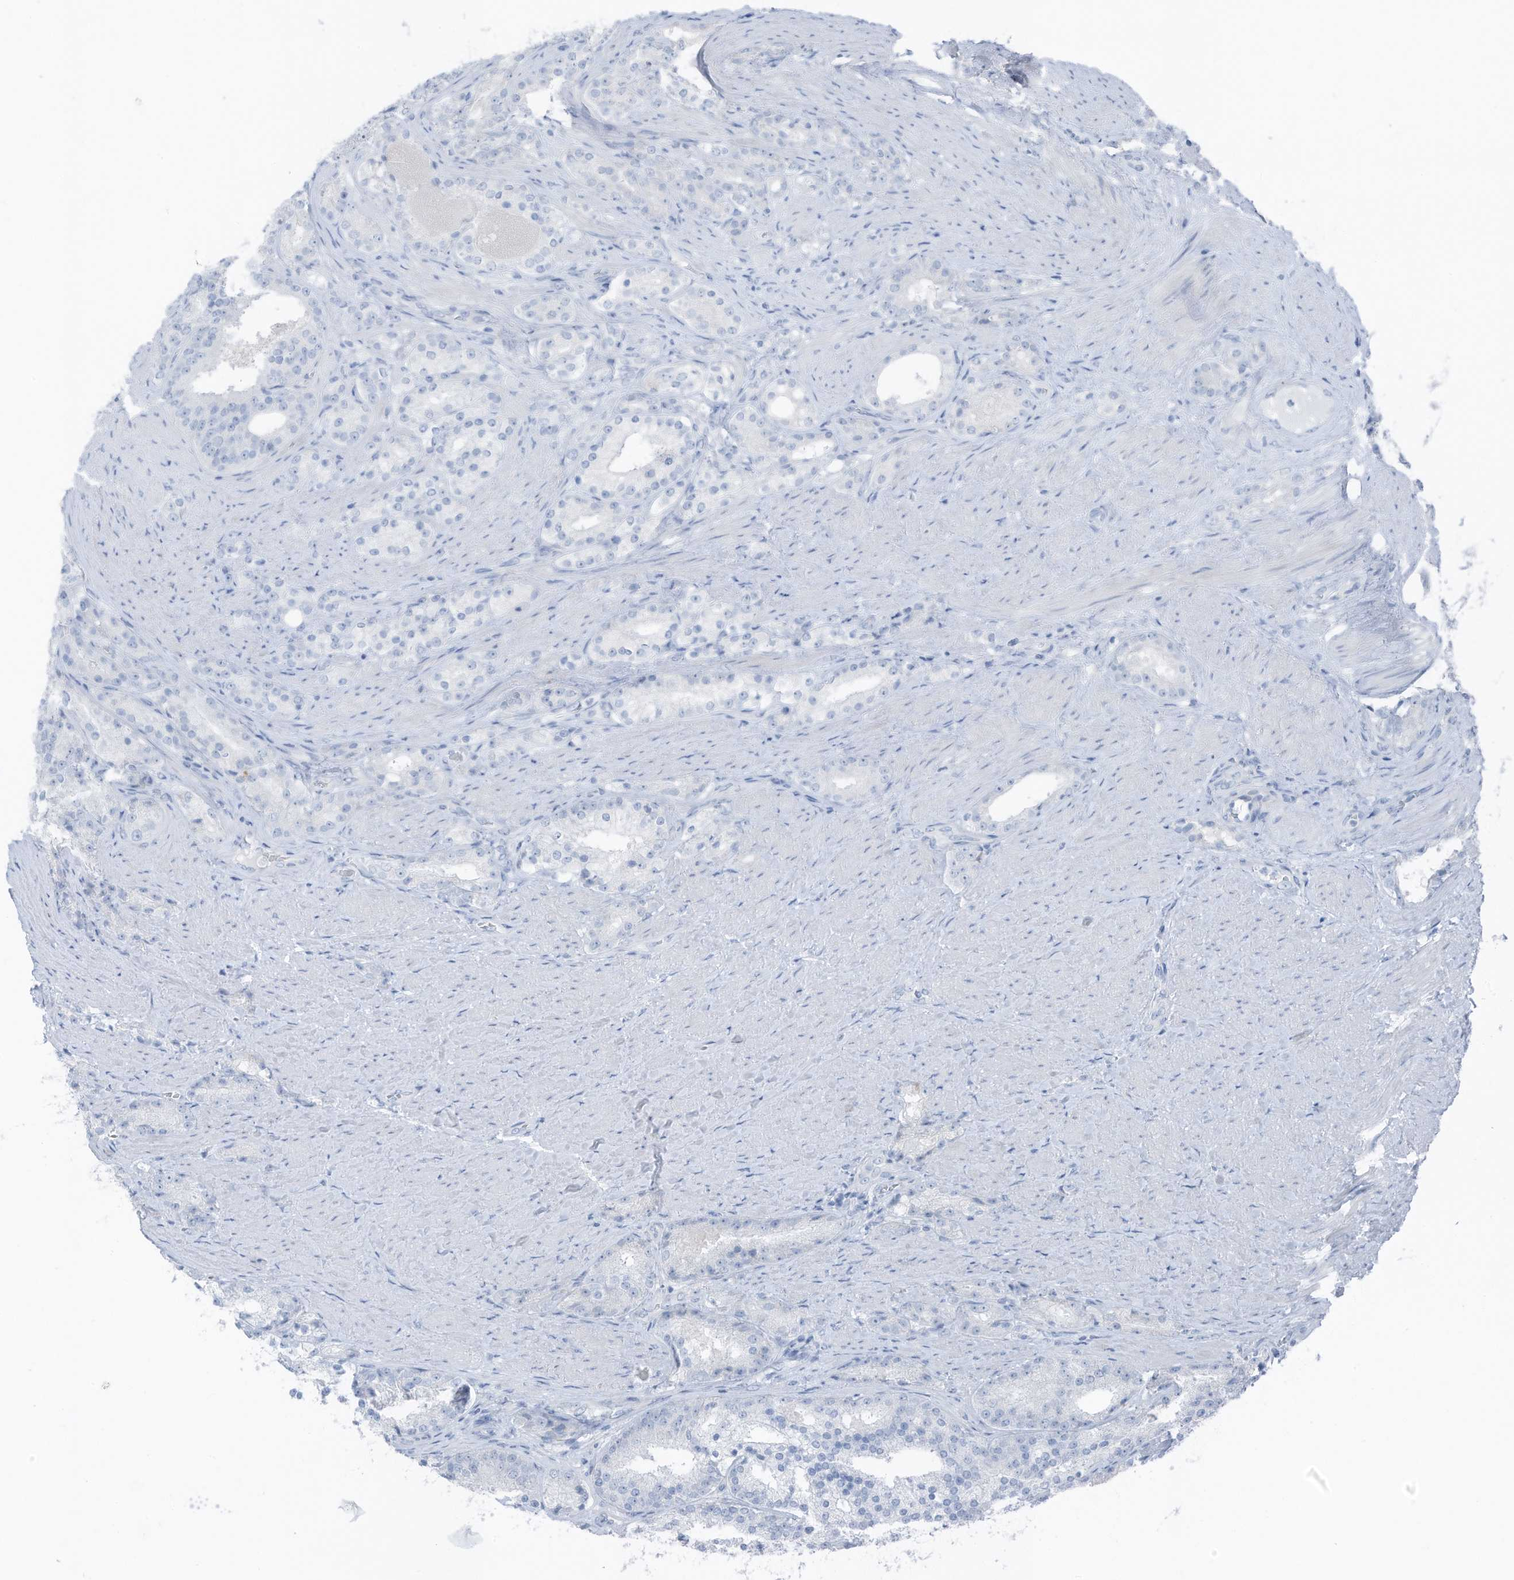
{"staining": {"intensity": "negative", "quantity": "none", "location": "none"}, "tissue": "prostate cancer", "cell_type": "Tumor cells", "image_type": "cancer", "snomed": [{"axis": "morphology", "description": "Adenocarcinoma, High grade"}, {"axis": "topography", "description": "Prostate"}], "caption": "Tumor cells are negative for protein expression in human prostate cancer.", "gene": "ARHGEF33", "patient": {"sex": "male", "age": 60}}